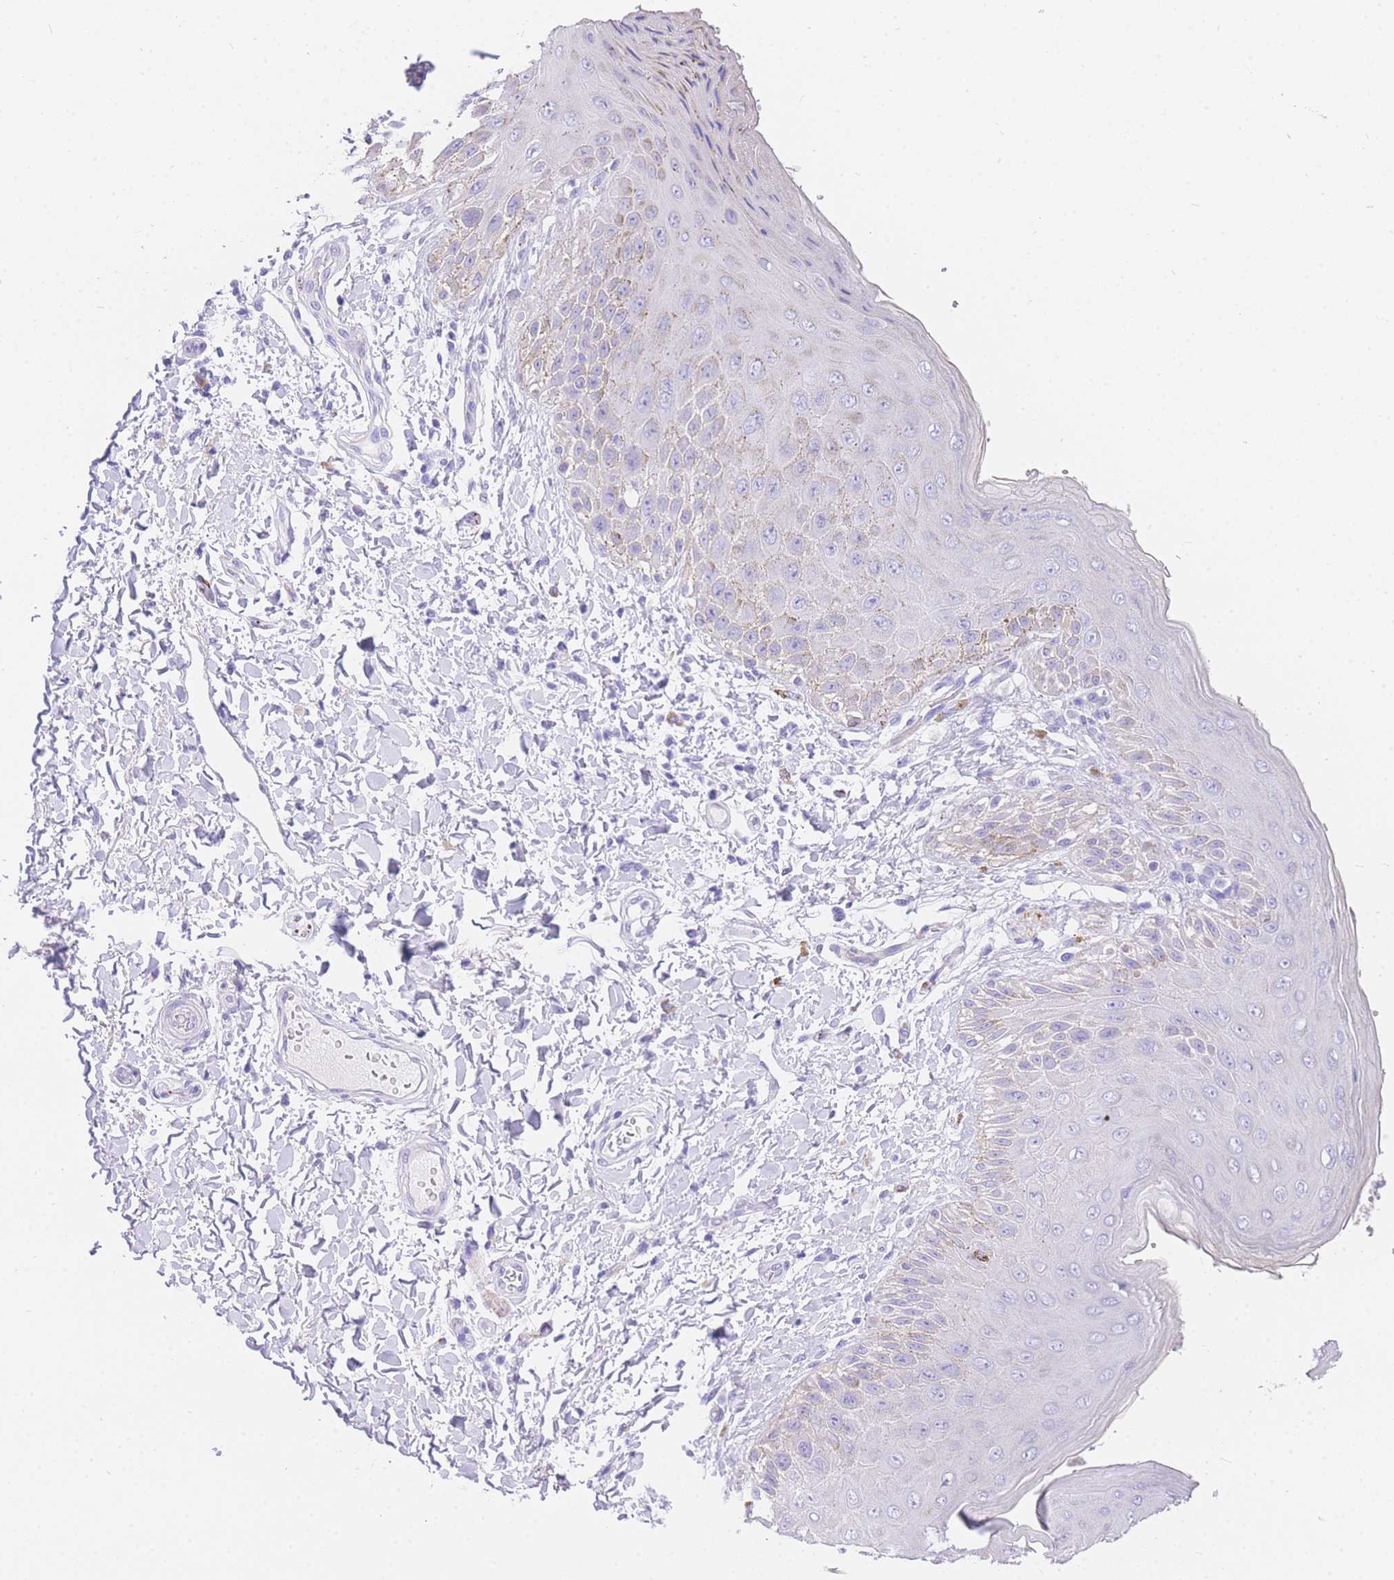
{"staining": {"intensity": "negative", "quantity": "none", "location": "none"}, "tissue": "skin", "cell_type": "Epidermal cells", "image_type": "normal", "snomed": [{"axis": "morphology", "description": "Normal tissue, NOS"}, {"axis": "topography", "description": "Anal"}], "caption": "High power microscopy histopathology image of an immunohistochemistry histopathology image of unremarkable skin, revealing no significant expression in epidermal cells.", "gene": "UPK1A", "patient": {"sex": "male", "age": 44}}